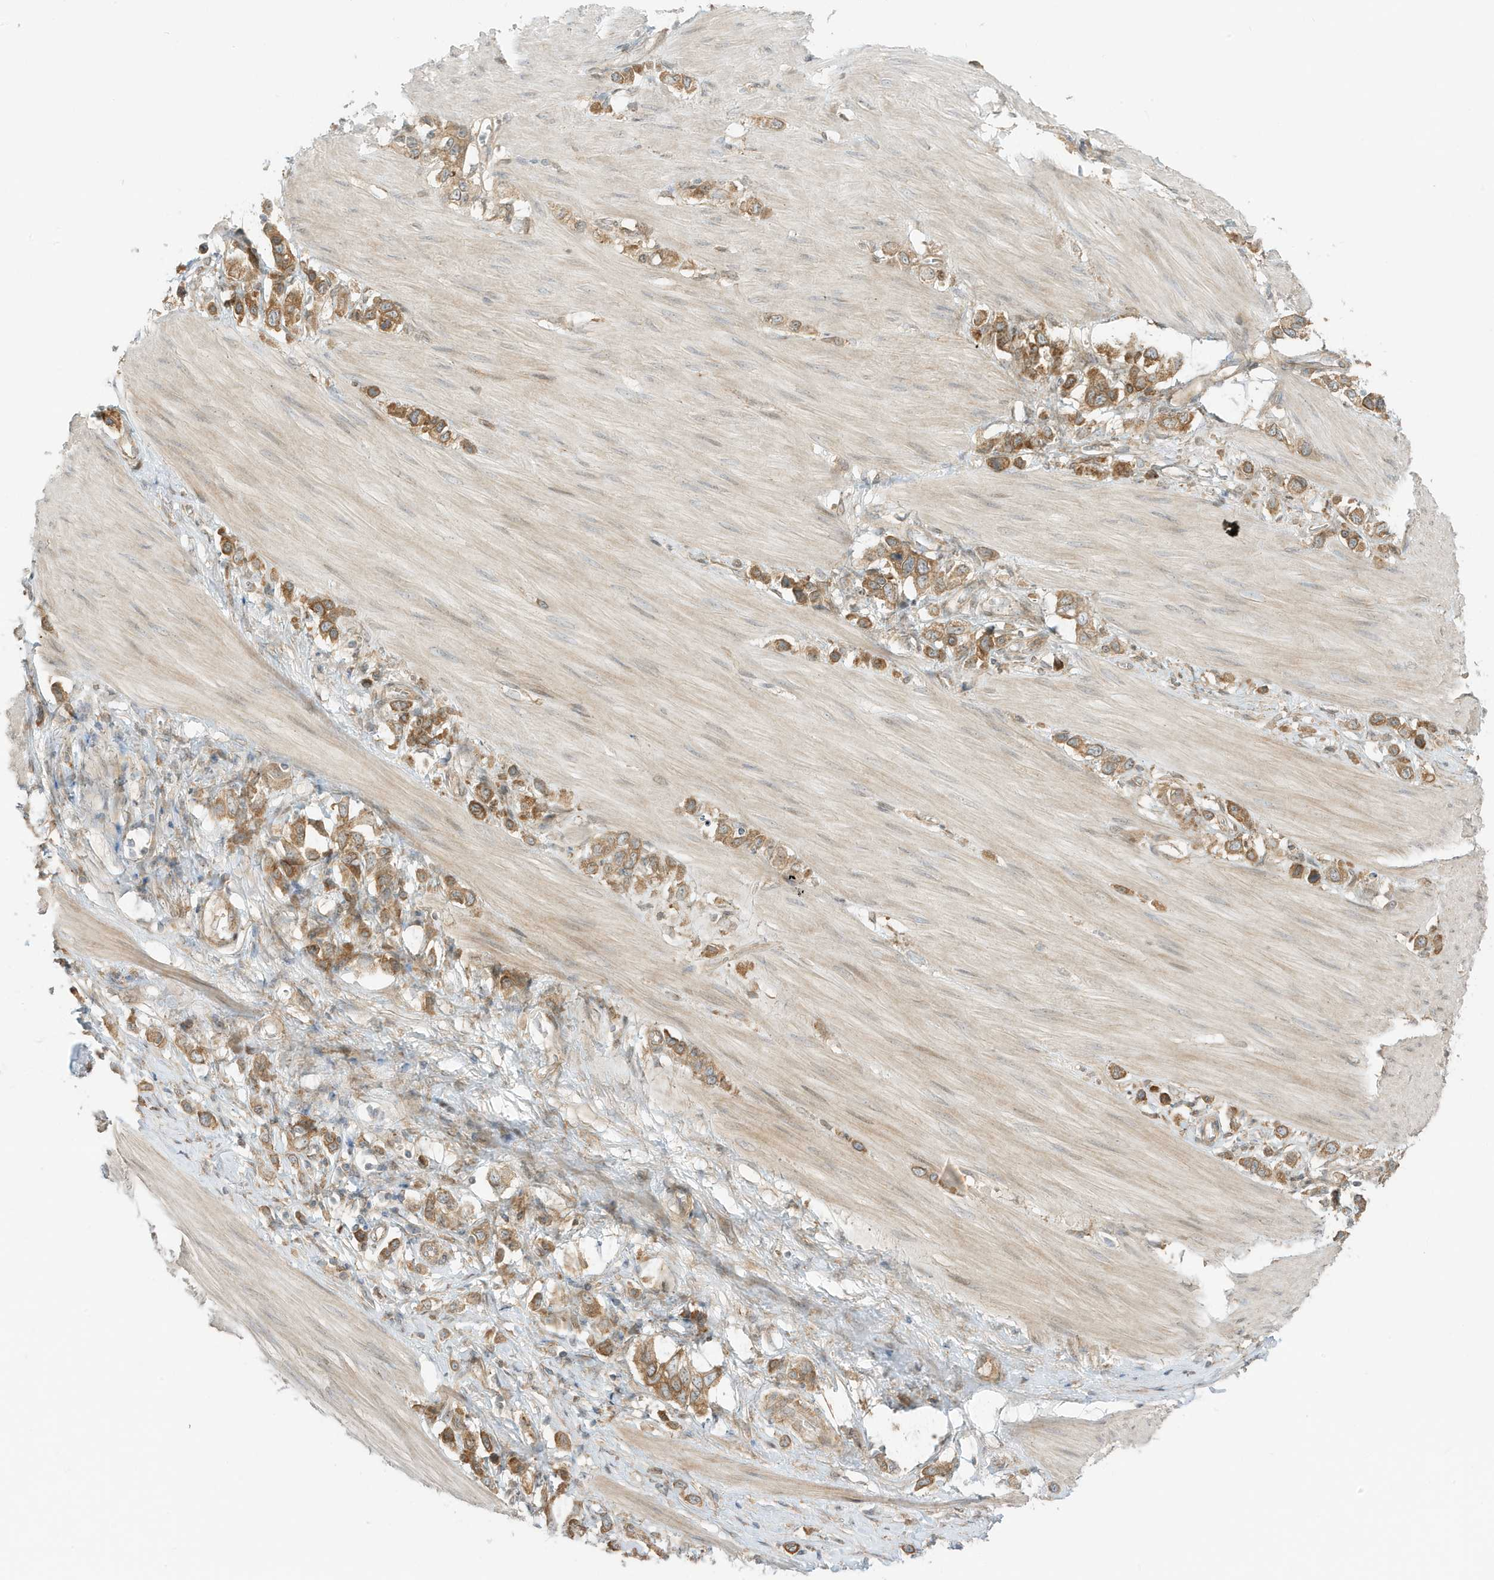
{"staining": {"intensity": "moderate", "quantity": ">75%", "location": "cytoplasmic/membranous"}, "tissue": "stomach cancer", "cell_type": "Tumor cells", "image_type": "cancer", "snomed": [{"axis": "morphology", "description": "Adenocarcinoma, NOS"}, {"axis": "topography", "description": "Stomach"}], "caption": "The immunohistochemical stain labels moderate cytoplasmic/membranous expression in tumor cells of adenocarcinoma (stomach) tissue.", "gene": "SCARF2", "patient": {"sex": "female", "age": 65}}